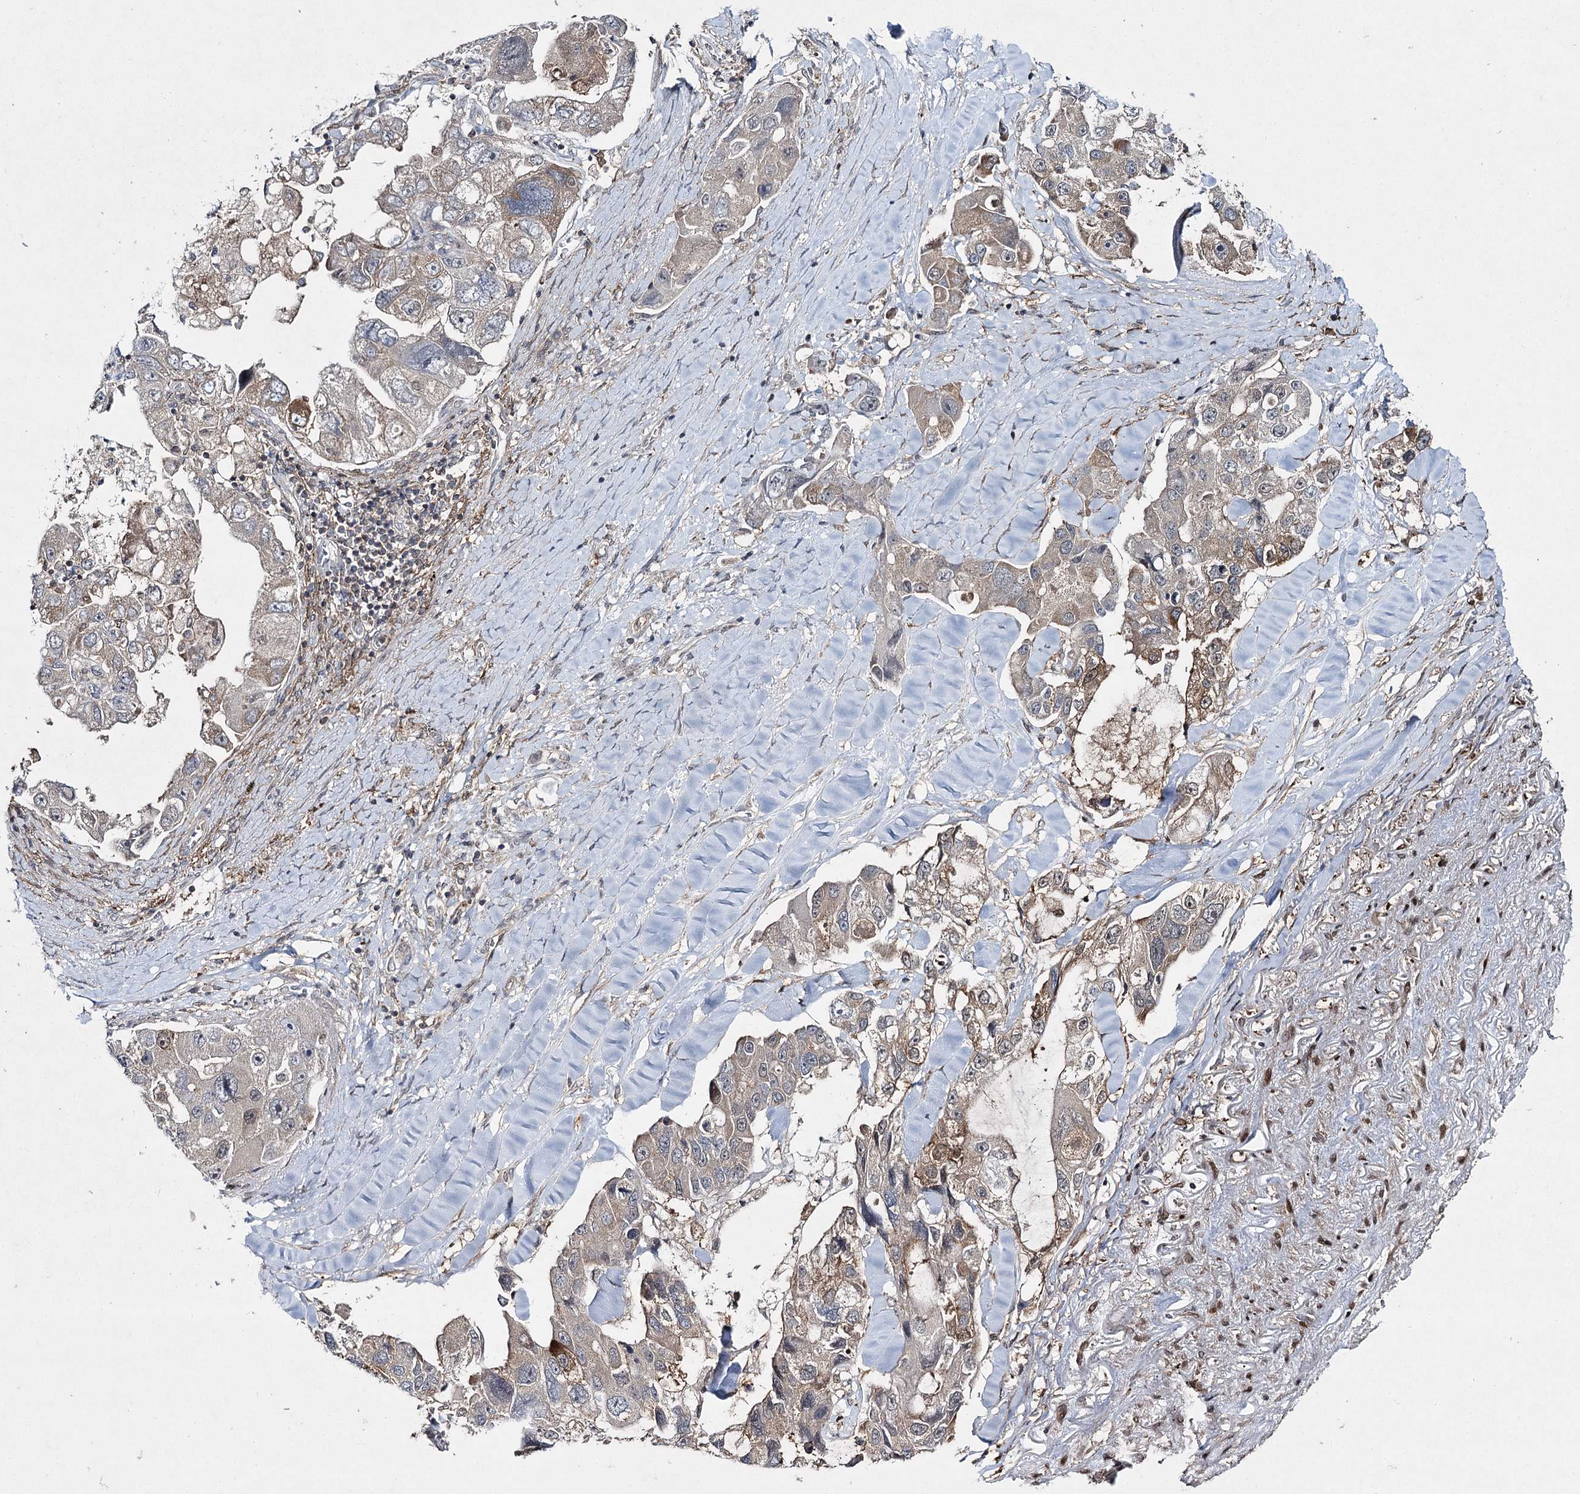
{"staining": {"intensity": "moderate", "quantity": "<25%", "location": "cytoplasmic/membranous"}, "tissue": "lung cancer", "cell_type": "Tumor cells", "image_type": "cancer", "snomed": [{"axis": "morphology", "description": "Adenocarcinoma, NOS"}, {"axis": "topography", "description": "Lung"}], "caption": "Immunohistochemistry (IHC) of lung cancer (adenocarcinoma) exhibits low levels of moderate cytoplasmic/membranous staining in approximately <25% of tumor cells.", "gene": "WDR44", "patient": {"sex": "female", "age": 54}}